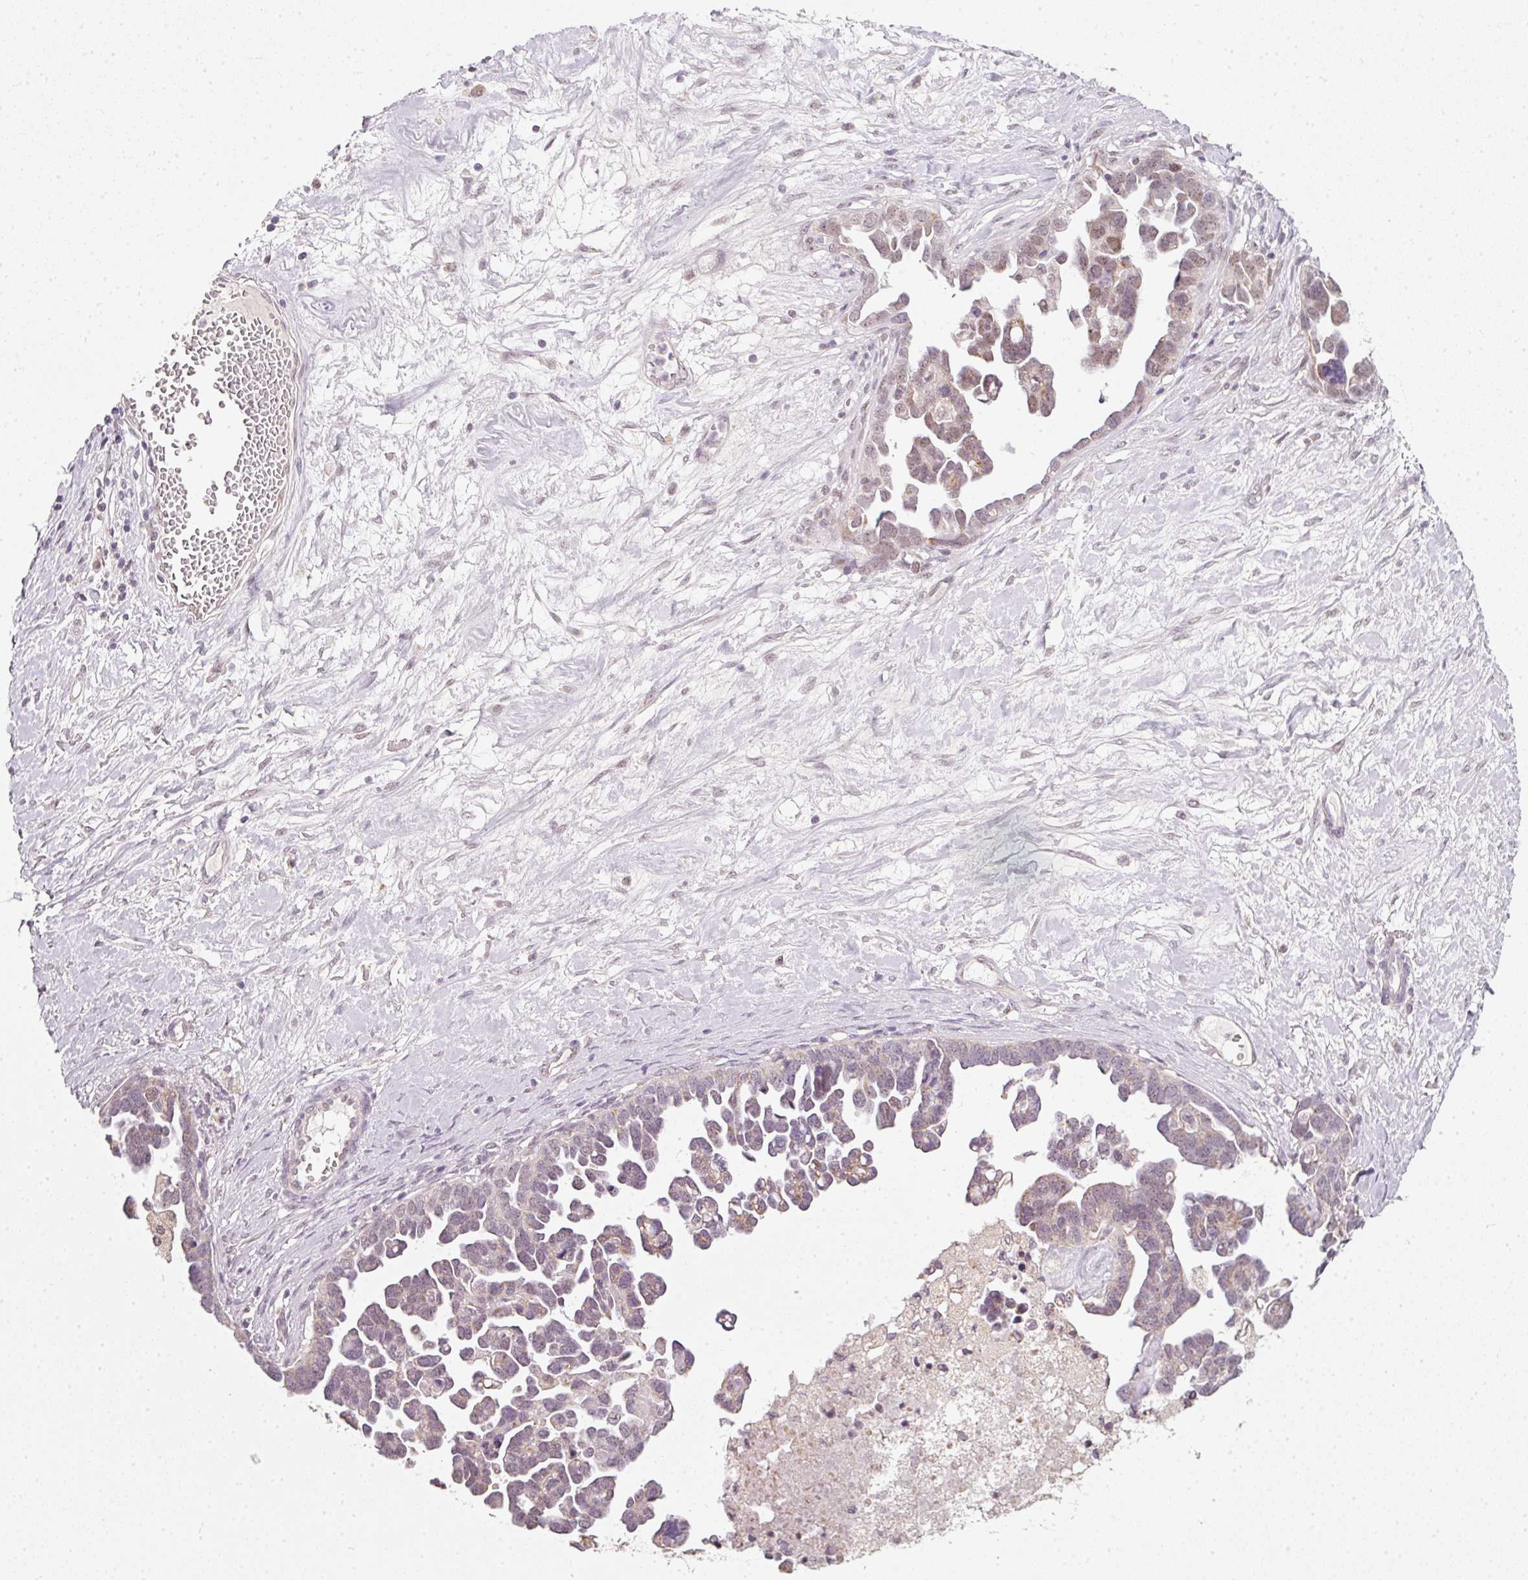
{"staining": {"intensity": "weak", "quantity": "<25%", "location": "nuclear"}, "tissue": "ovarian cancer", "cell_type": "Tumor cells", "image_type": "cancer", "snomed": [{"axis": "morphology", "description": "Cystadenocarcinoma, serous, NOS"}, {"axis": "topography", "description": "Ovary"}], "caption": "Immunohistochemistry of ovarian serous cystadenocarcinoma reveals no positivity in tumor cells.", "gene": "FSTL3", "patient": {"sex": "female", "age": 54}}